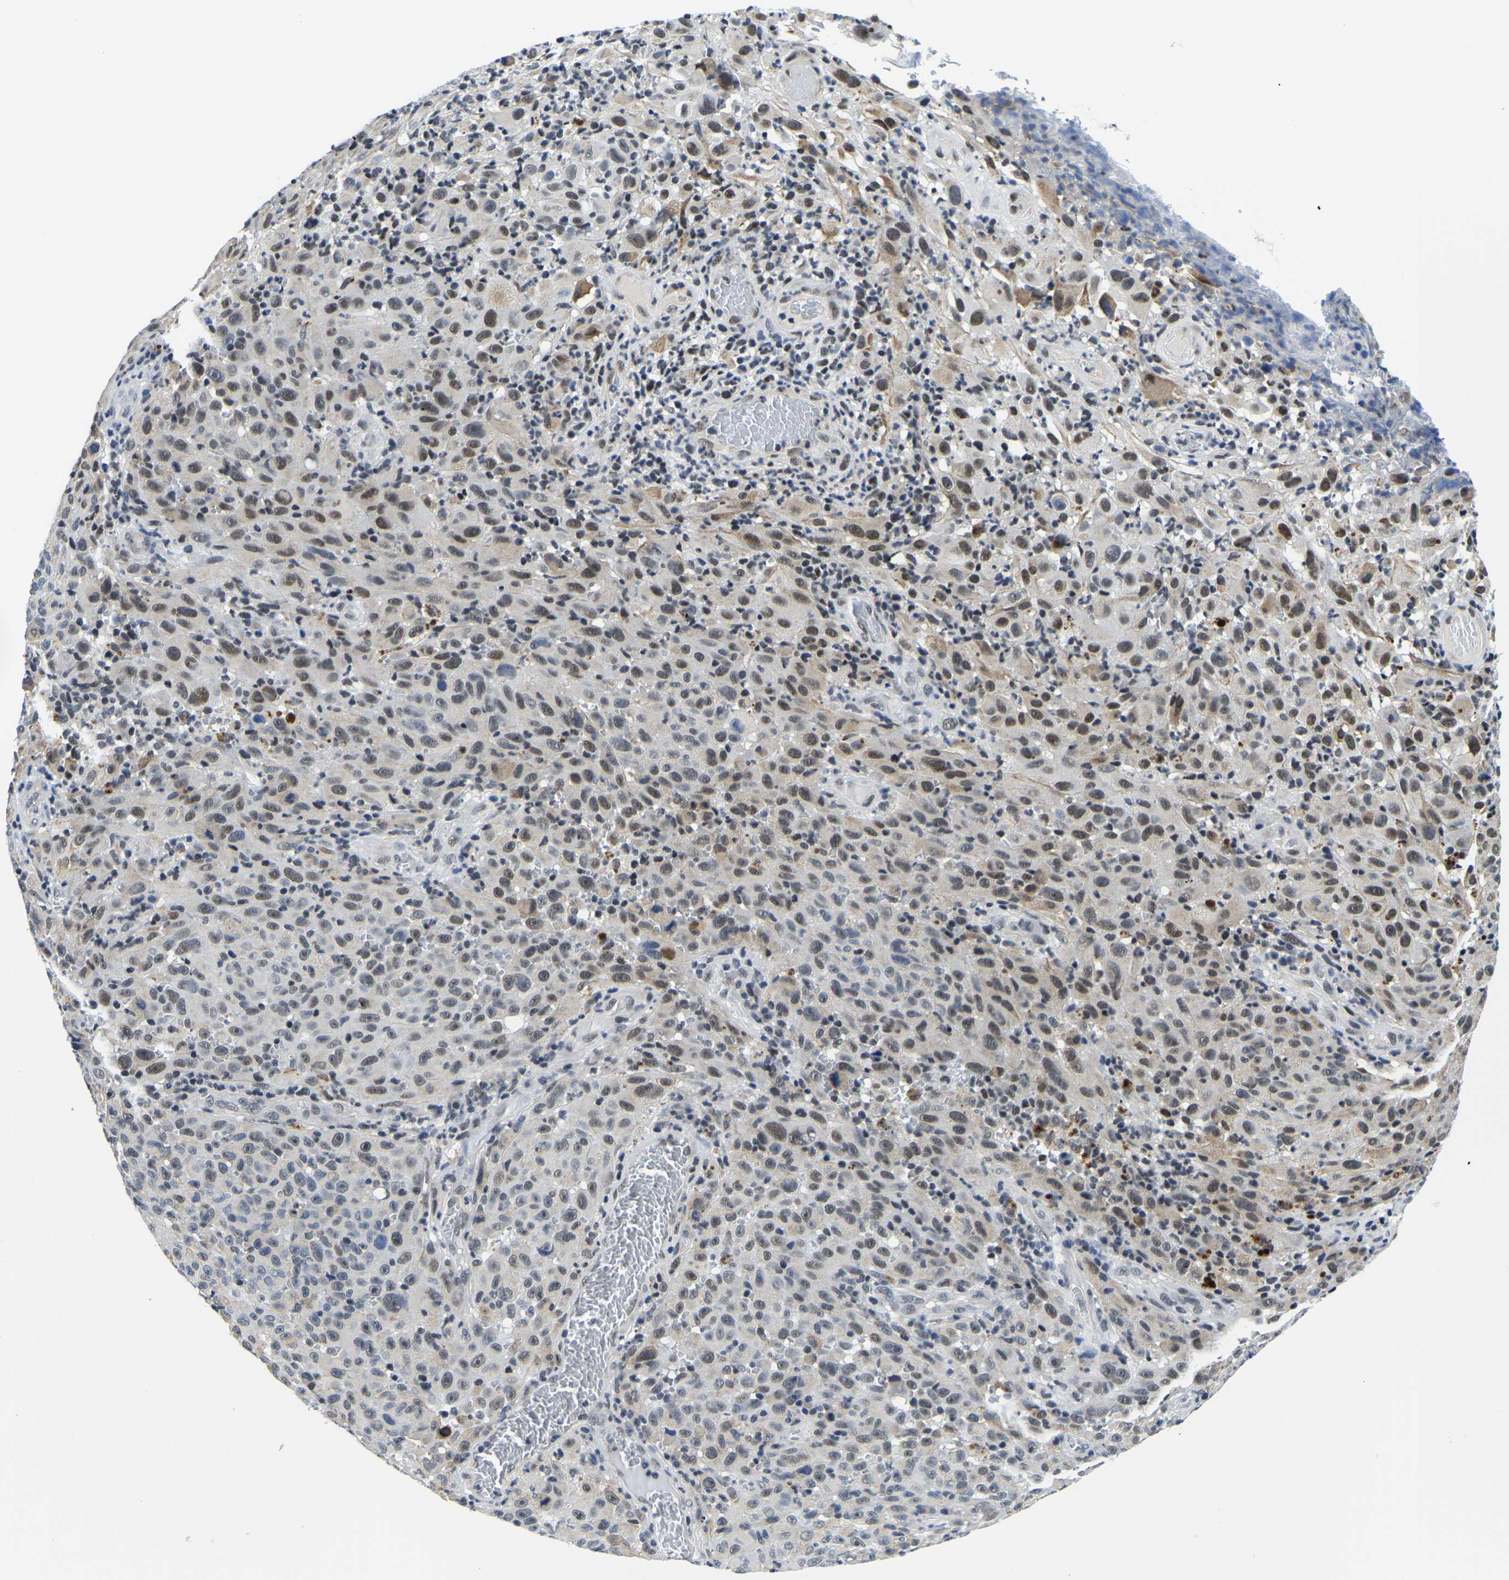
{"staining": {"intensity": "weak", "quantity": "25%-75%", "location": "cytoplasmic/membranous"}, "tissue": "melanoma", "cell_type": "Tumor cells", "image_type": "cancer", "snomed": [{"axis": "morphology", "description": "Malignant melanoma, NOS"}, {"axis": "topography", "description": "Skin"}], "caption": "An image of human melanoma stained for a protein shows weak cytoplasmic/membranous brown staining in tumor cells.", "gene": "POLDIP3", "patient": {"sex": "female", "age": 82}}